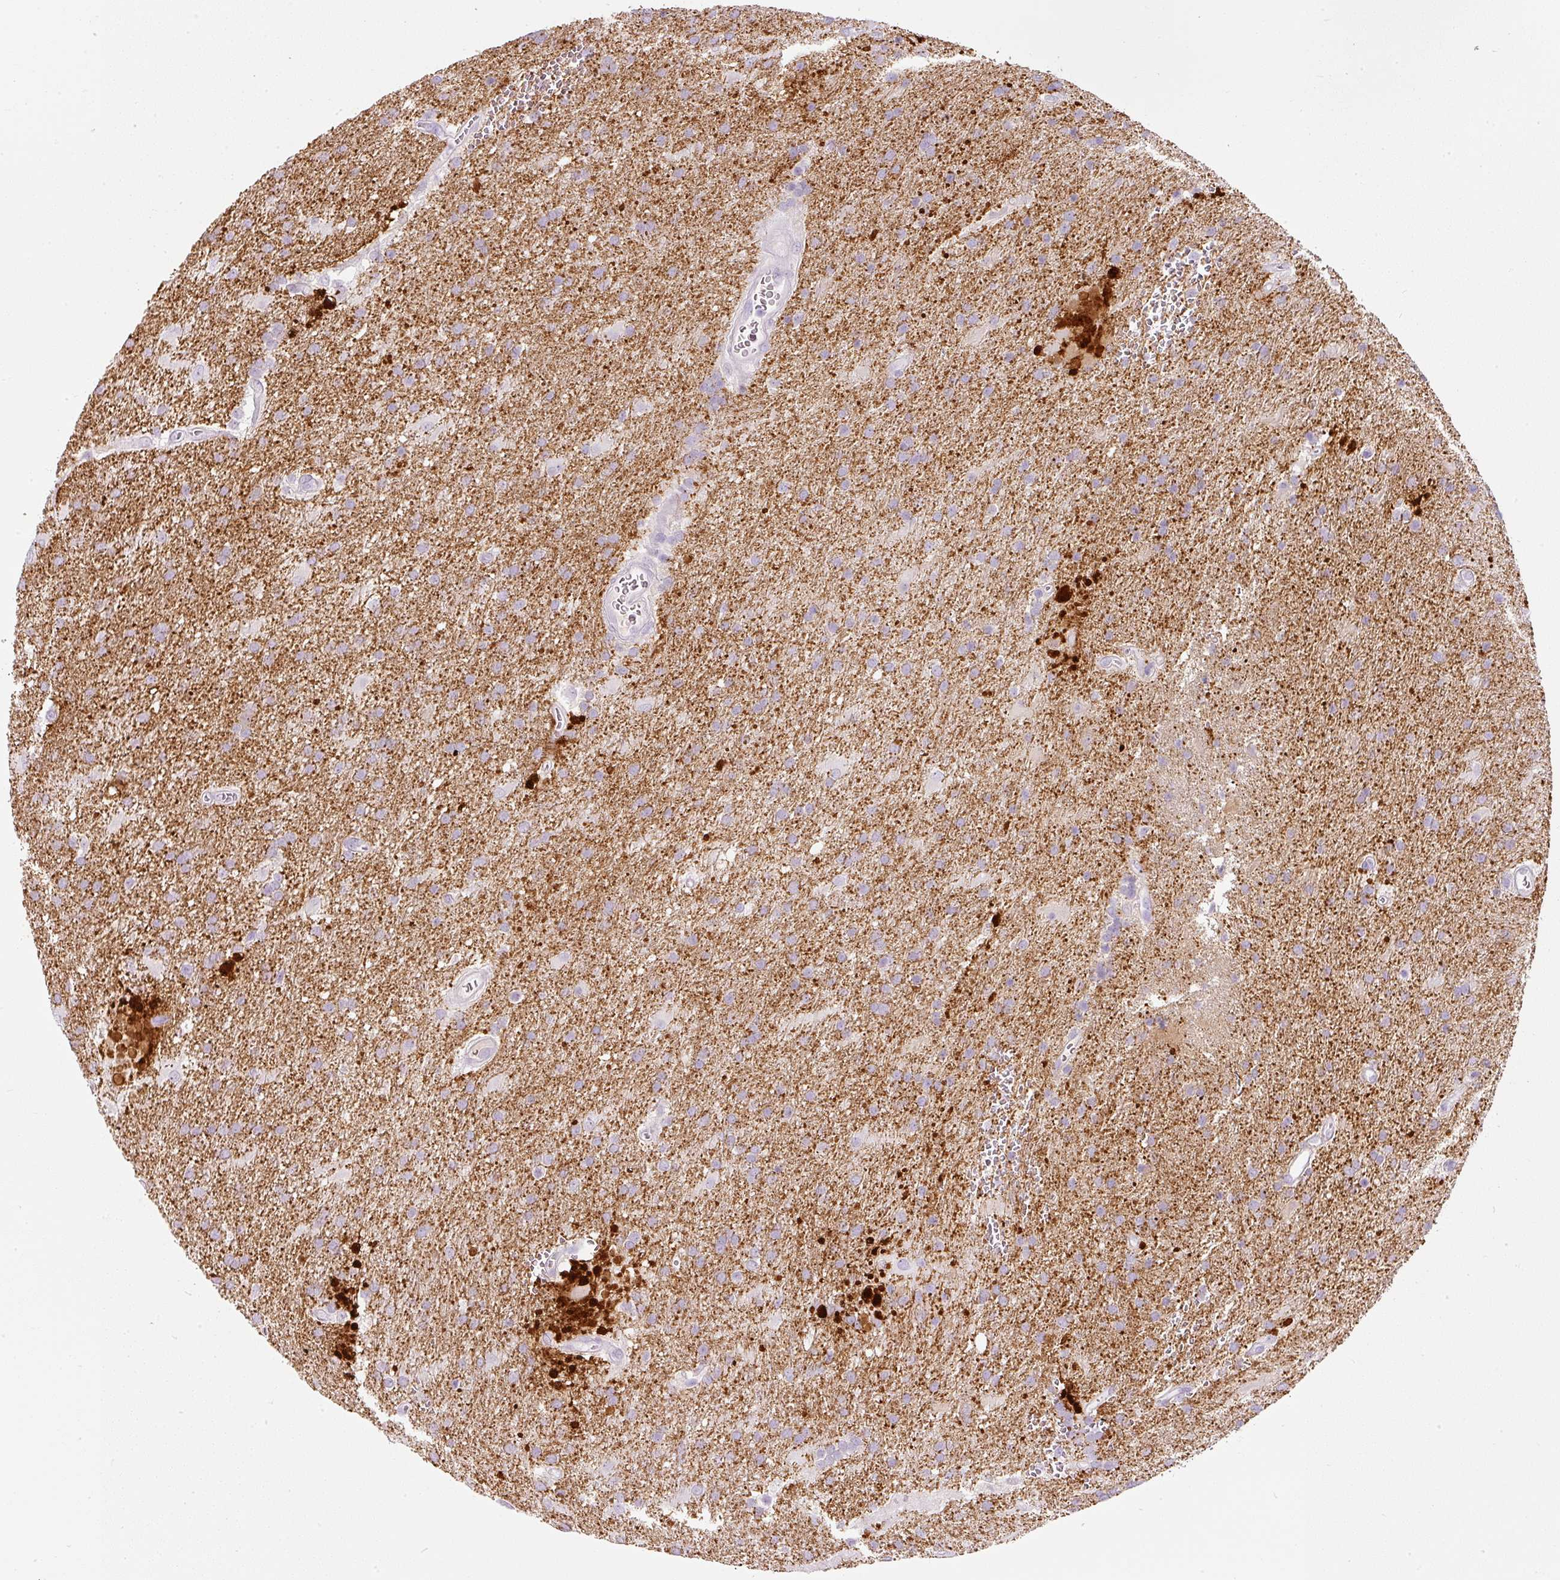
{"staining": {"intensity": "negative", "quantity": "none", "location": "none"}, "tissue": "glioma", "cell_type": "Tumor cells", "image_type": "cancer", "snomed": [{"axis": "morphology", "description": "Glioma, malignant, Low grade"}, {"axis": "topography", "description": "Brain"}], "caption": "DAB immunohistochemical staining of glioma exhibits no significant positivity in tumor cells.", "gene": "DNM1", "patient": {"sex": "male", "age": 66}}